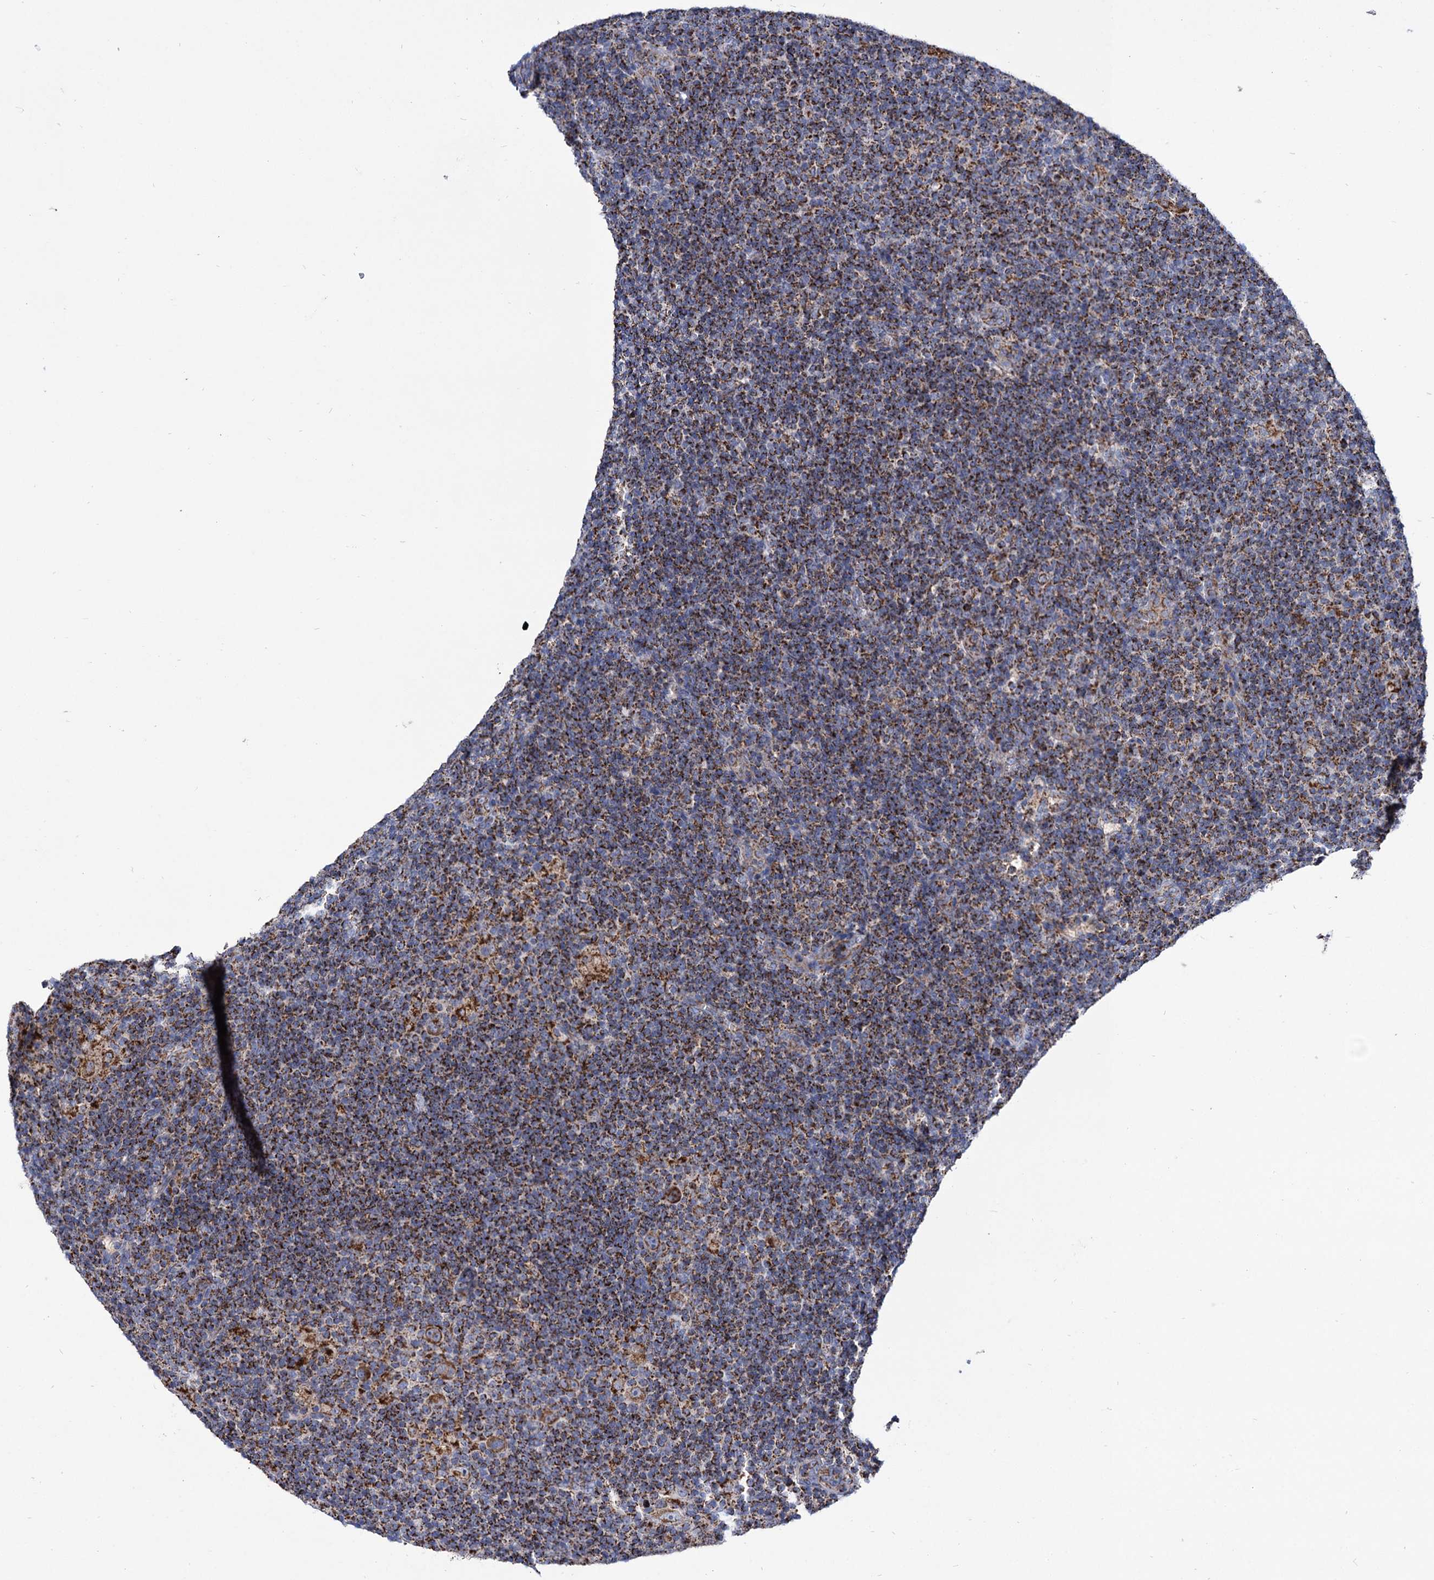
{"staining": {"intensity": "strong", "quantity": ">75%", "location": "cytoplasmic/membranous"}, "tissue": "lymphoma", "cell_type": "Tumor cells", "image_type": "cancer", "snomed": [{"axis": "morphology", "description": "Hodgkin's disease, NOS"}, {"axis": "topography", "description": "Lymph node"}], "caption": "Immunohistochemistry (DAB) staining of lymphoma shows strong cytoplasmic/membranous protein staining in approximately >75% of tumor cells. Nuclei are stained in blue.", "gene": "ABHD10", "patient": {"sex": "female", "age": 57}}